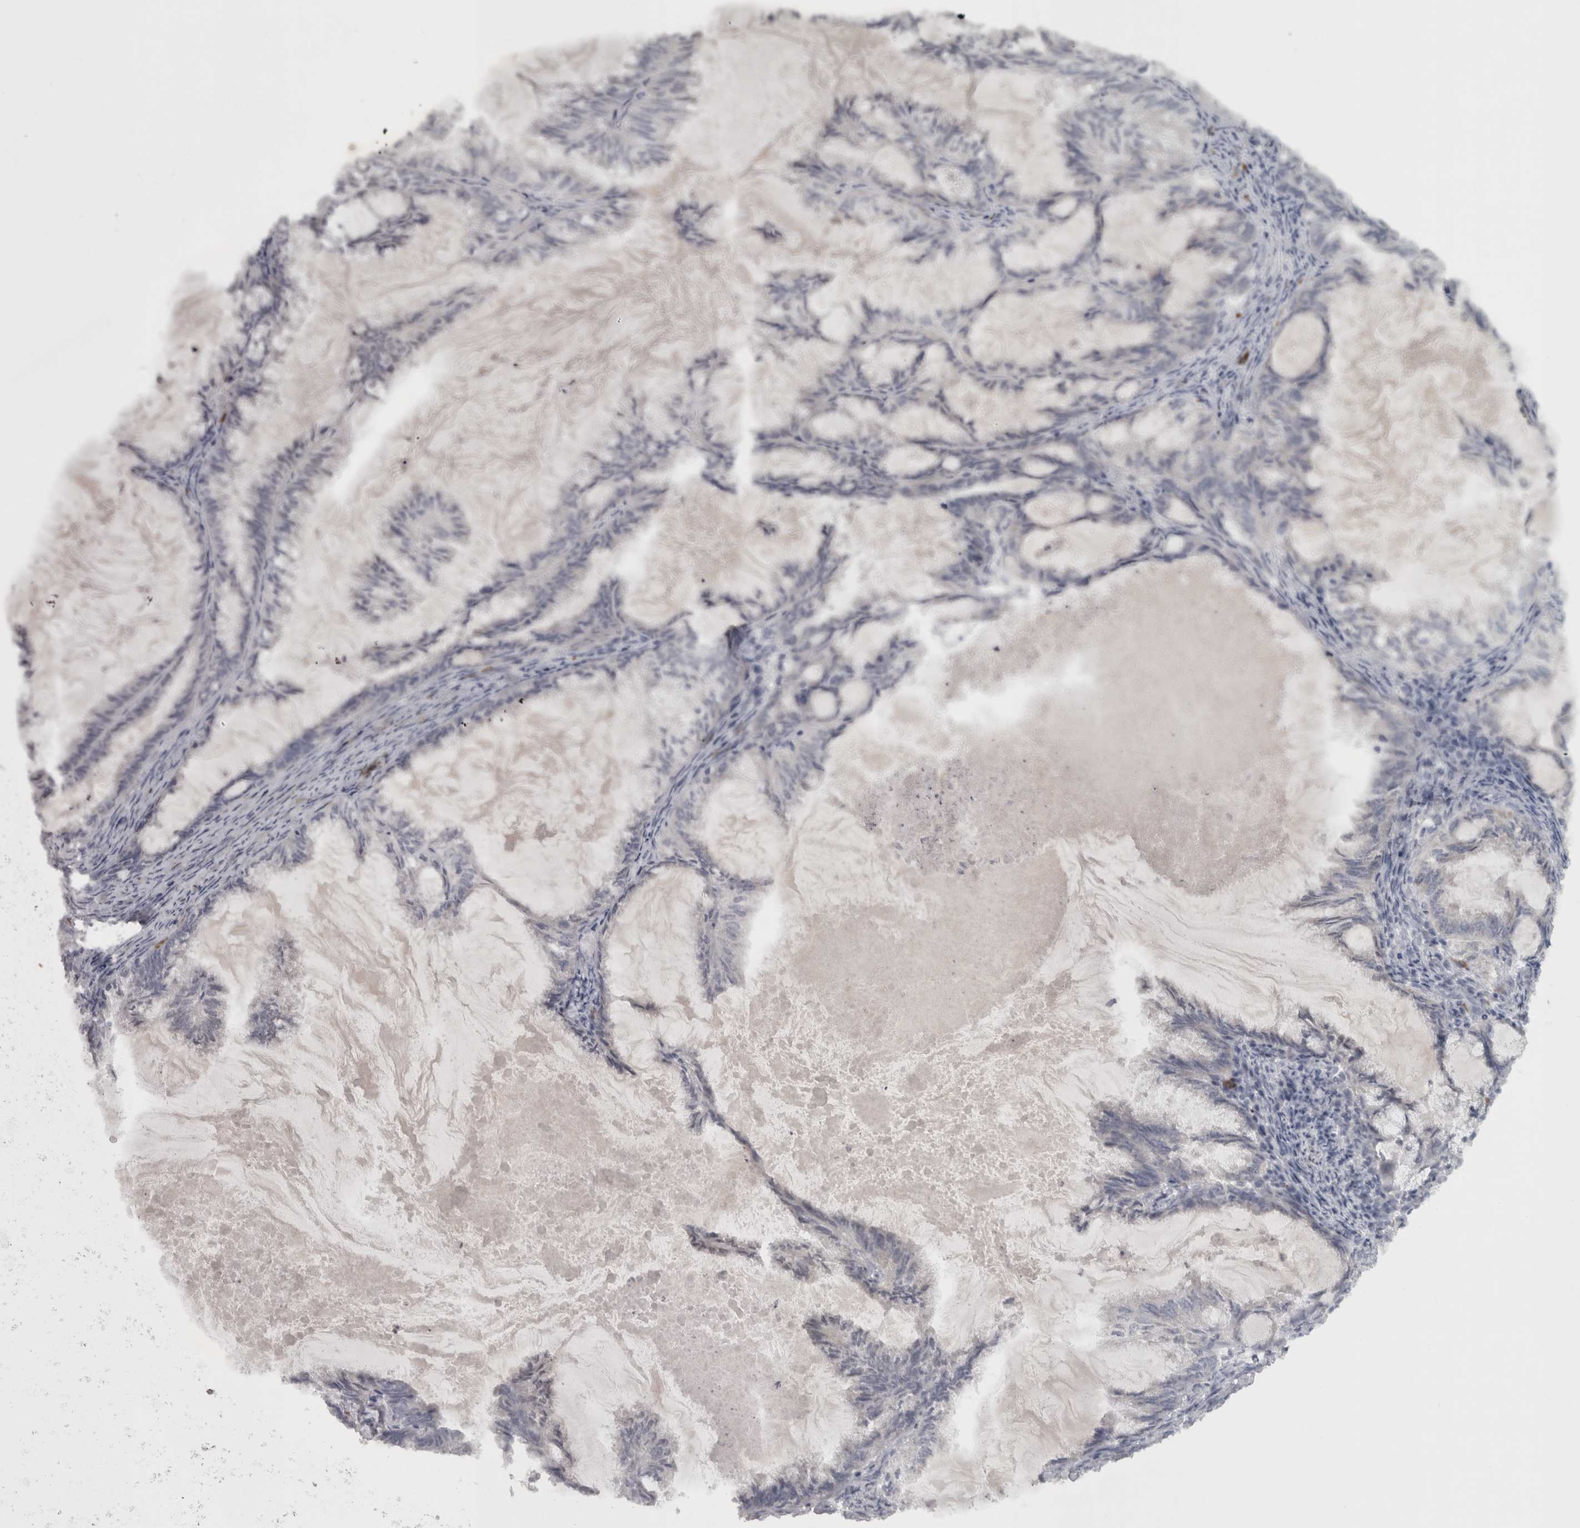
{"staining": {"intensity": "negative", "quantity": "none", "location": "none"}, "tissue": "endometrial cancer", "cell_type": "Tumor cells", "image_type": "cancer", "snomed": [{"axis": "morphology", "description": "Adenocarcinoma, NOS"}, {"axis": "topography", "description": "Endometrium"}], "caption": "This is an immunohistochemistry (IHC) histopathology image of endometrial cancer (adenocarcinoma). There is no expression in tumor cells.", "gene": "SLCO5A1", "patient": {"sex": "female", "age": 86}}